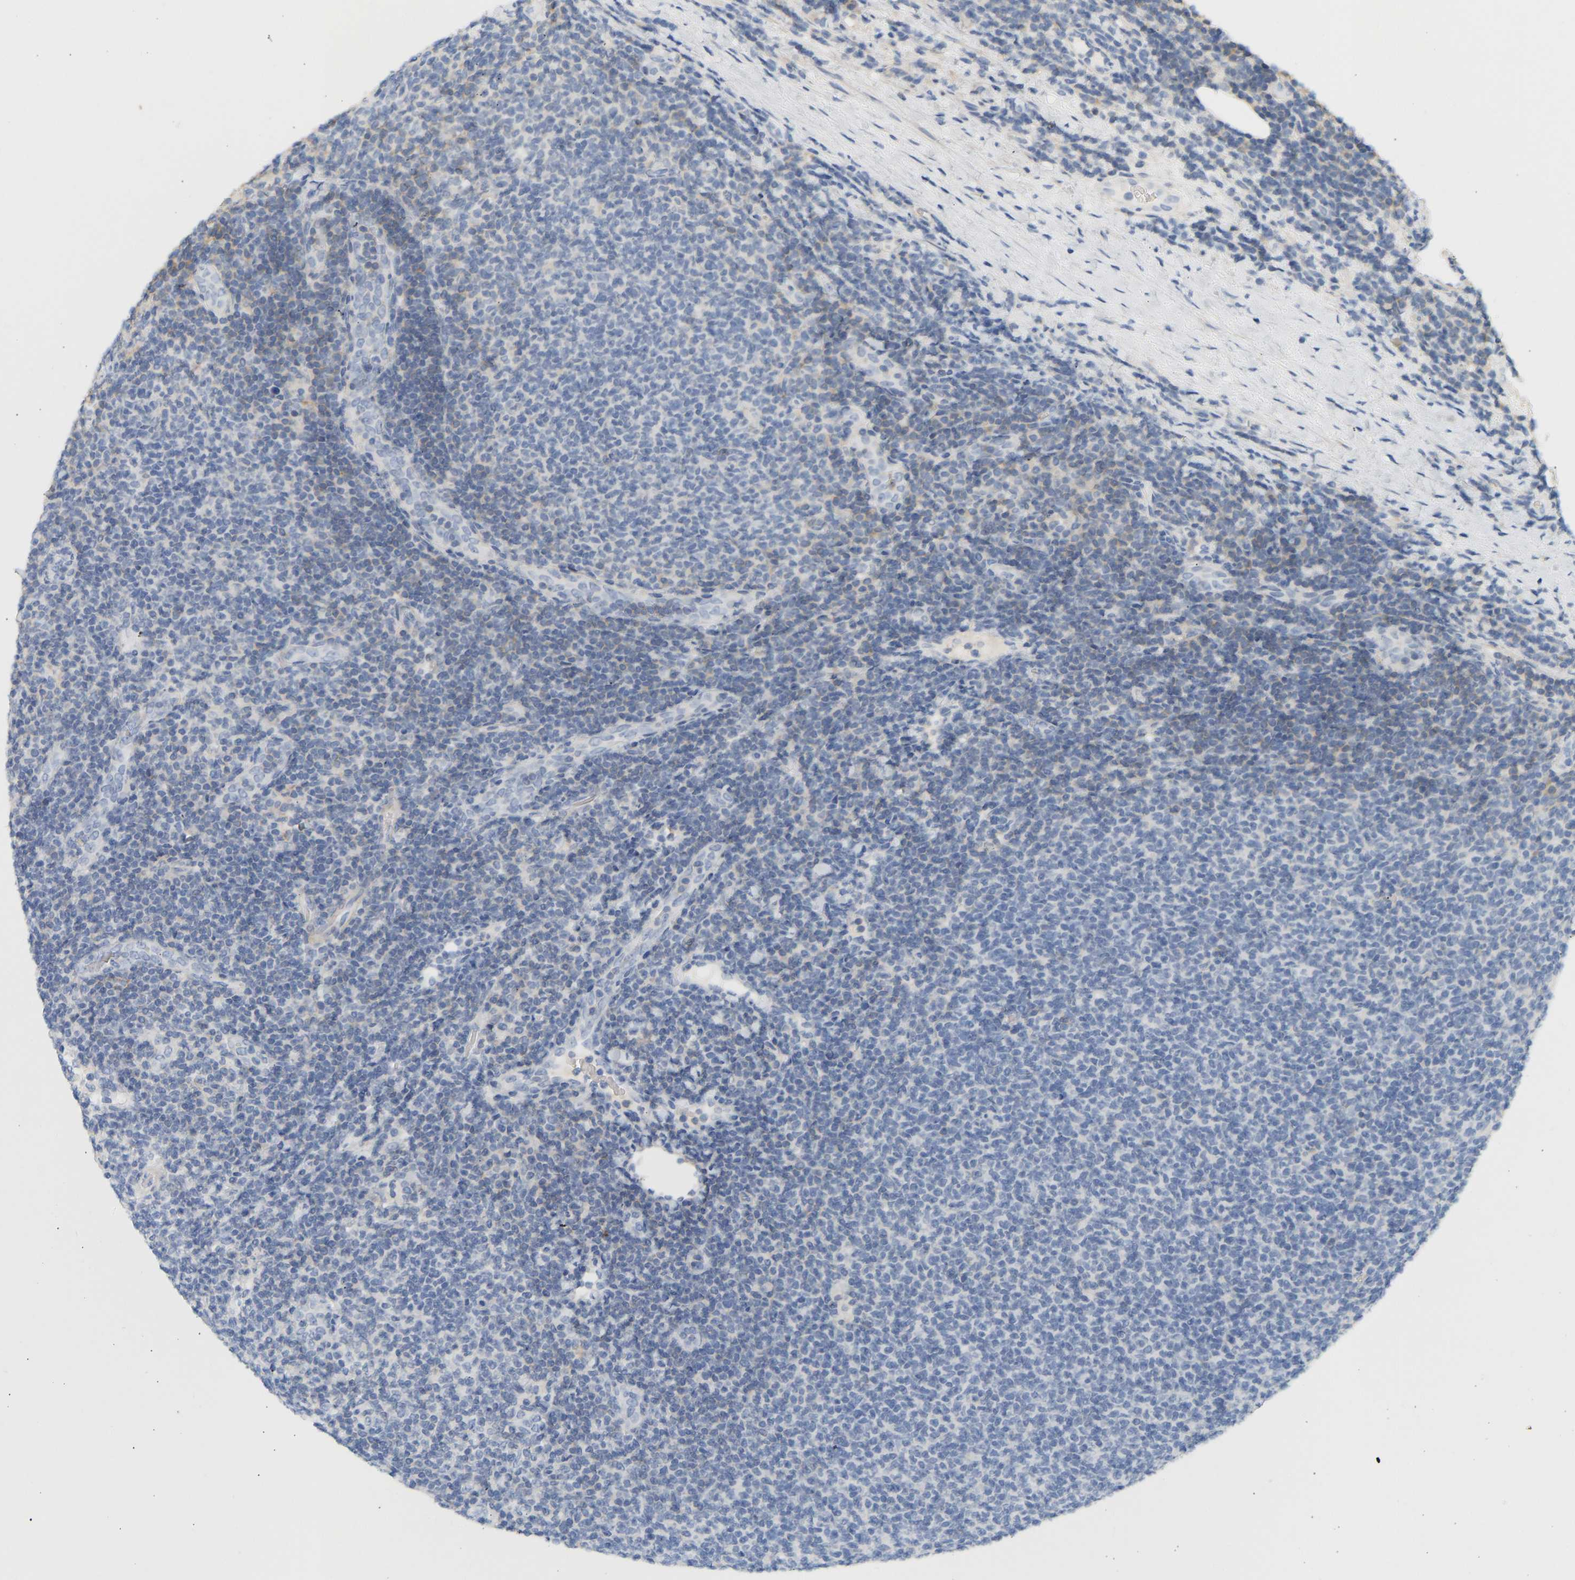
{"staining": {"intensity": "negative", "quantity": "none", "location": "none"}, "tissue": "lymphoma", "cell_type": "Tumor cells", "image_type": "cancer", "snomed": [{"axis": "morphology", "description": "Malignant lymphoma, non-Hodgkin's type, Low grade"}, {"axis": "topography", "description": "Lymph node"}], "caption": "Tumor cells are negative for protein expression in human lymphoma. (DAB (3,3'-diaminobenzidine) IHC, high magnification).", "gene": "BVES", "patient": {"sex": "male", "age": 66}}